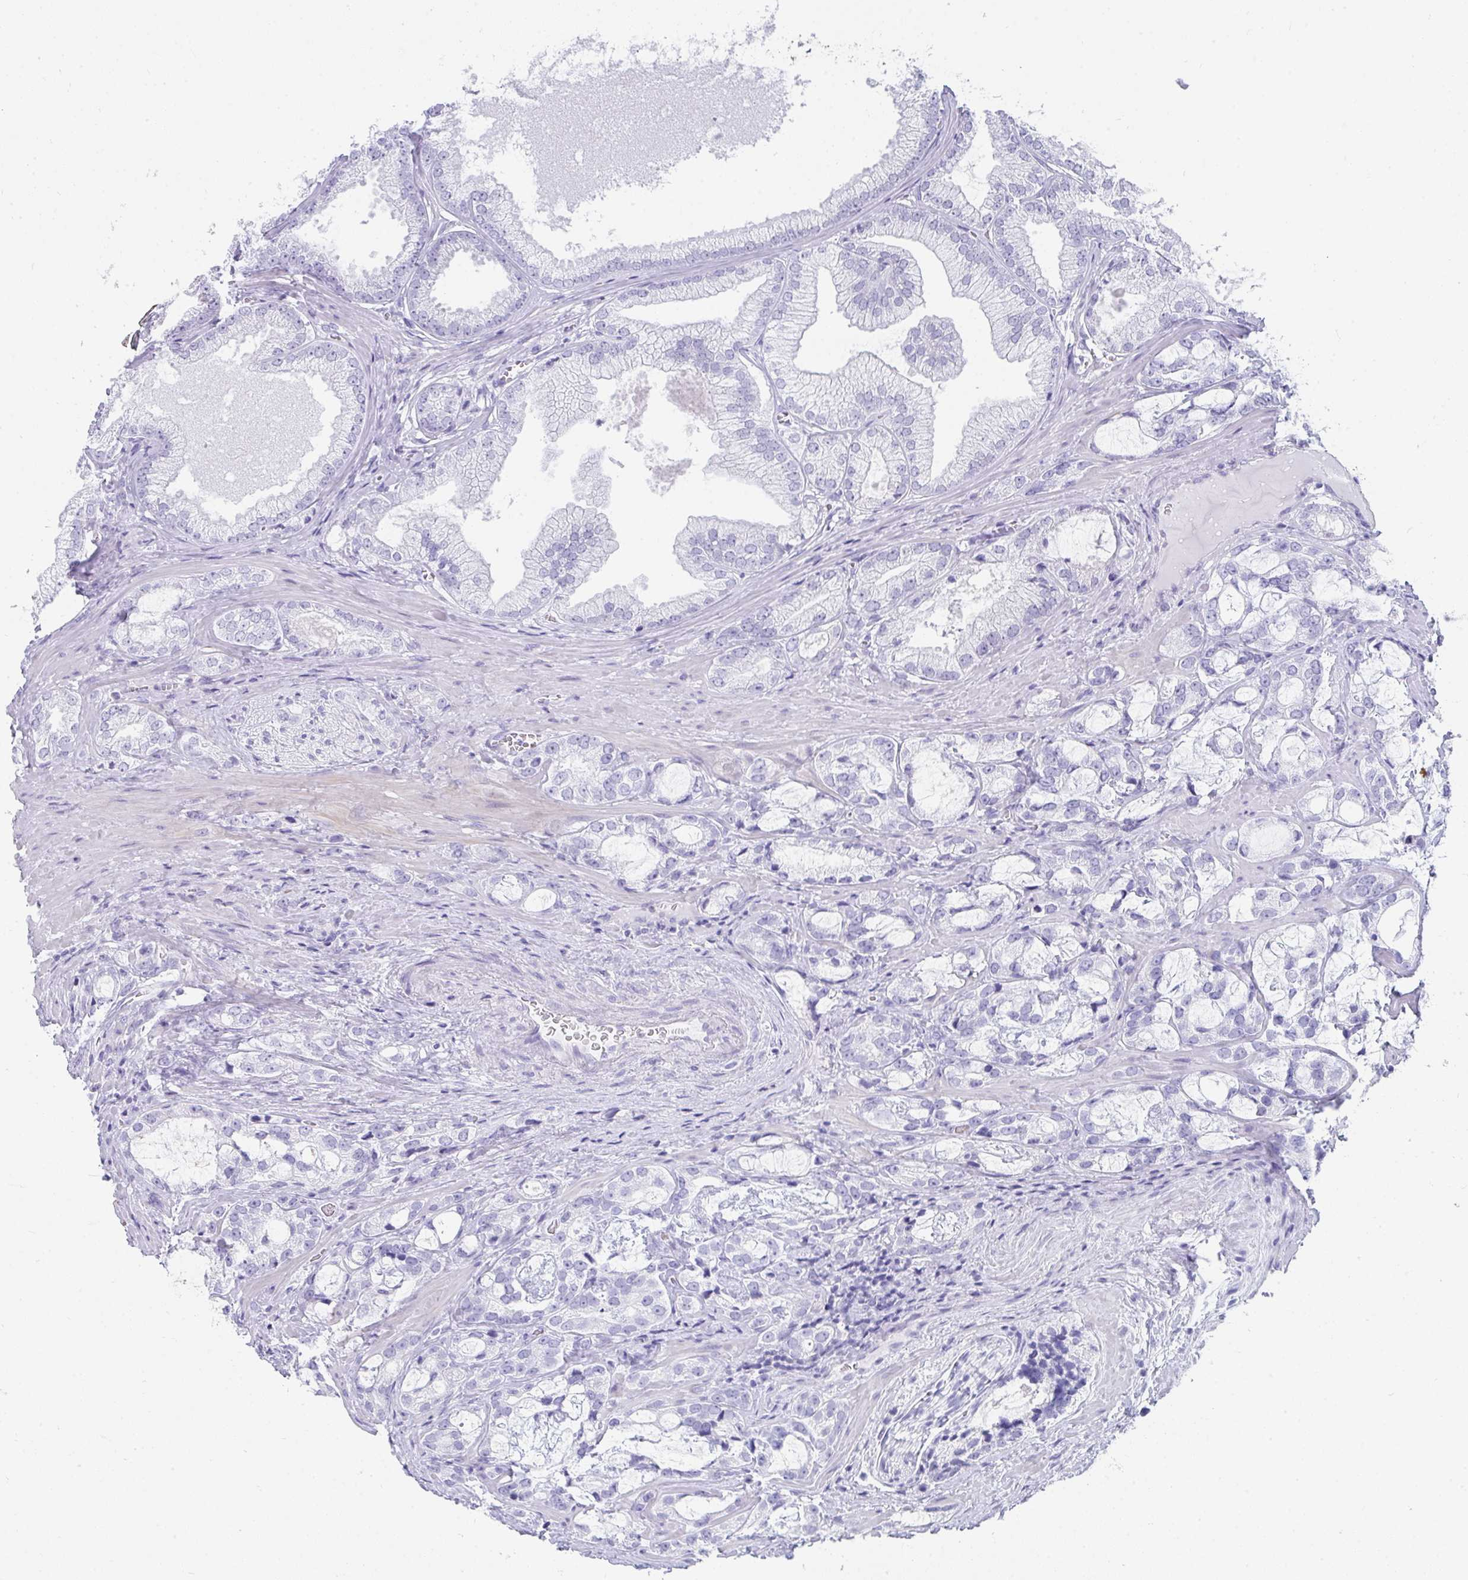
{"staining": {"intensity": "negative", "quantity": "none", "location": "none"}, "tissue": "prostate cancer", "cell_type": "Tumor cells", "image_type": "cancer", "snomed": [{"axis": "morphology", "description": "Adenocarcinoma, Medium grade"}, {"axis": "topography", "description": "Prostate"}], "caption": "Immunohistochemistry of human prostate cancer reveals no expression in tumor cells.", "gene": "RLF", "patient": {"sex": "male", "age": 57}}